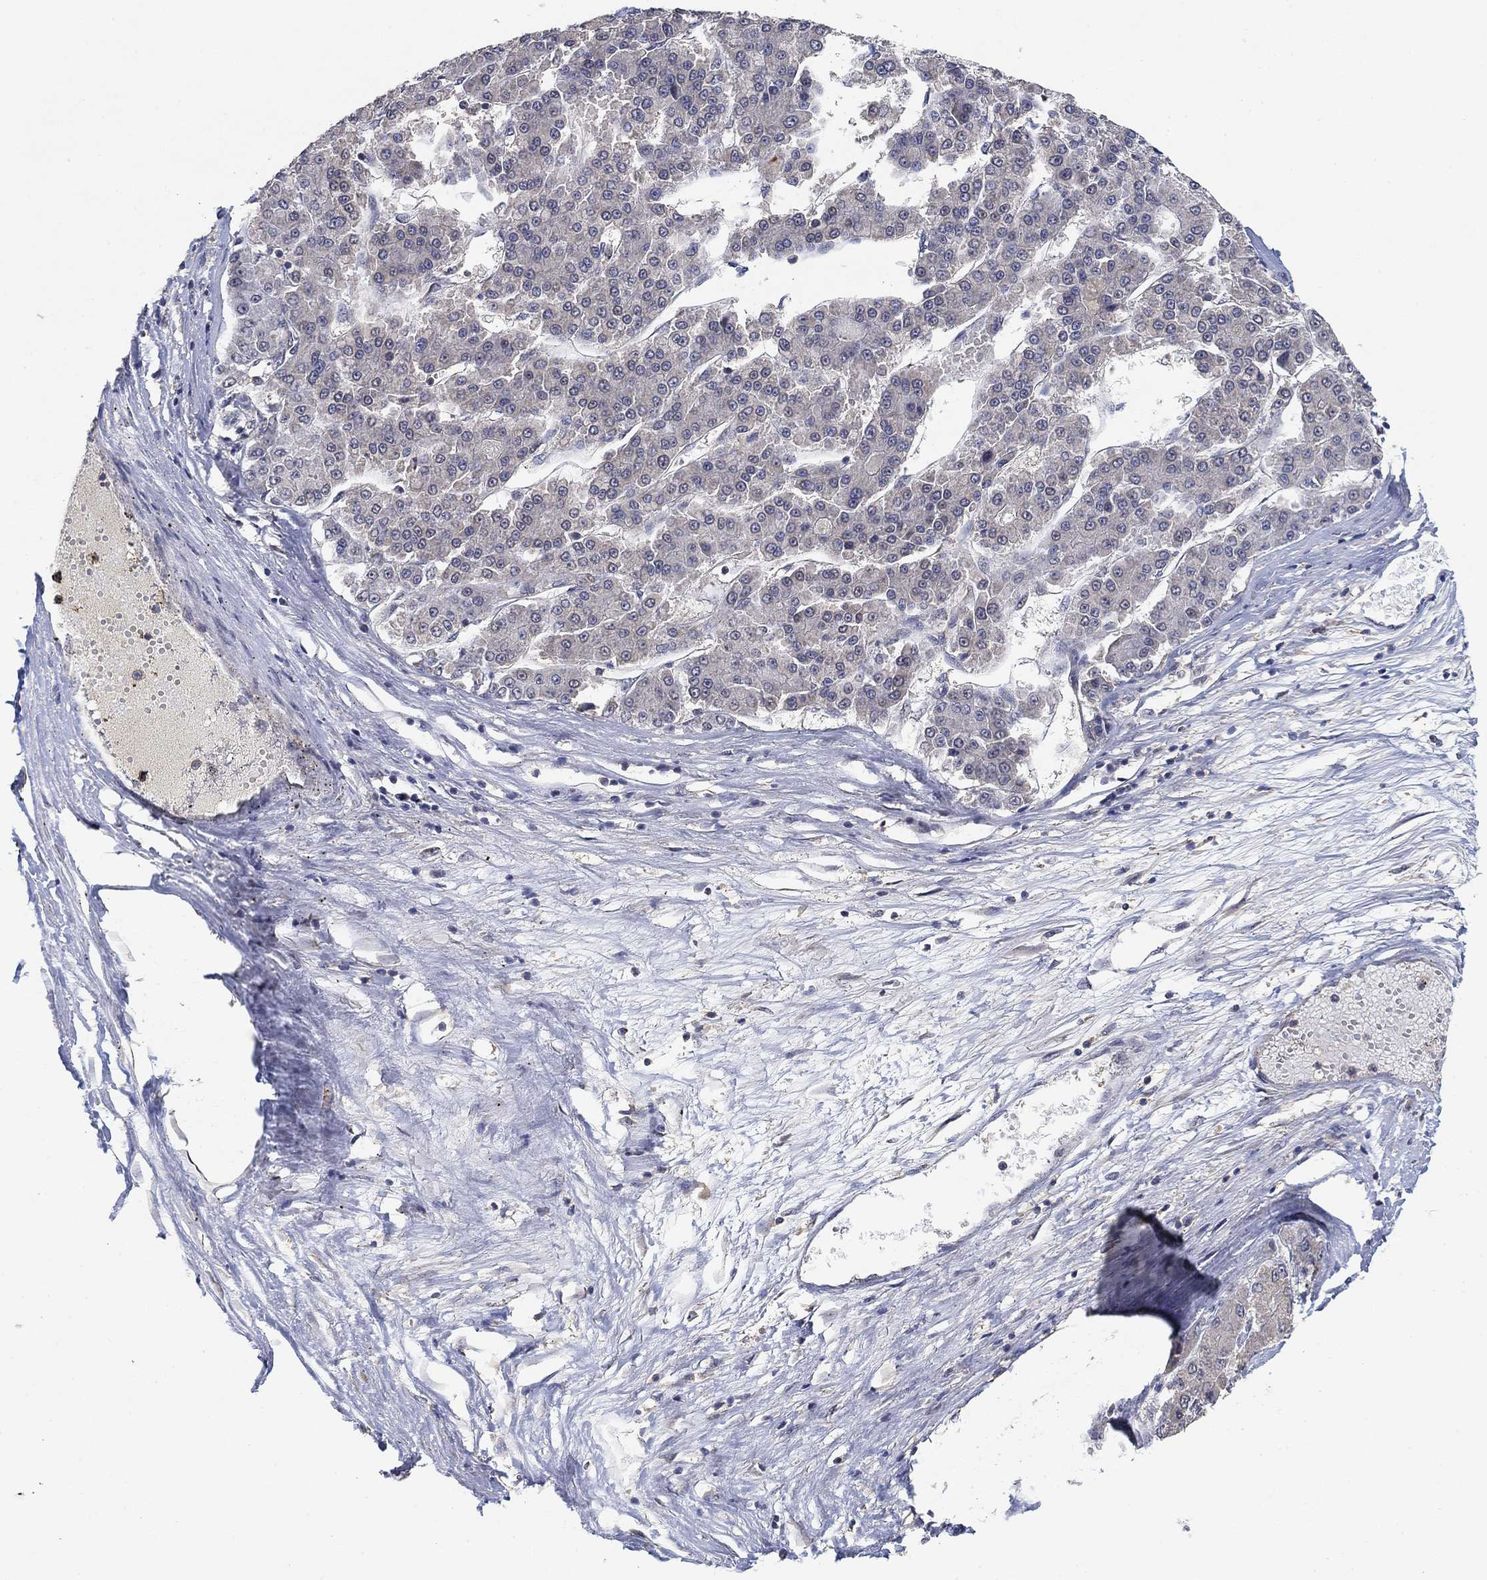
{"staining": {"intensity": "negative", "quantity": "none", "location": "none"}, "tissue": "liver cancer", "cell_type": "Tumor cells", "image_type": "cancer", "snomed": [{"axis": "morphology", "description": "Carcinoma, Hepatocellular, NOS"}, {"axis": "topography", "description": "Liver"}], "caption": "Tumor cells are negative for brown protein staining in liver cancer (hepatocellular carcinoma).", "gene": "CCDC43", "patient": {"sex": "male", "age": 70}}